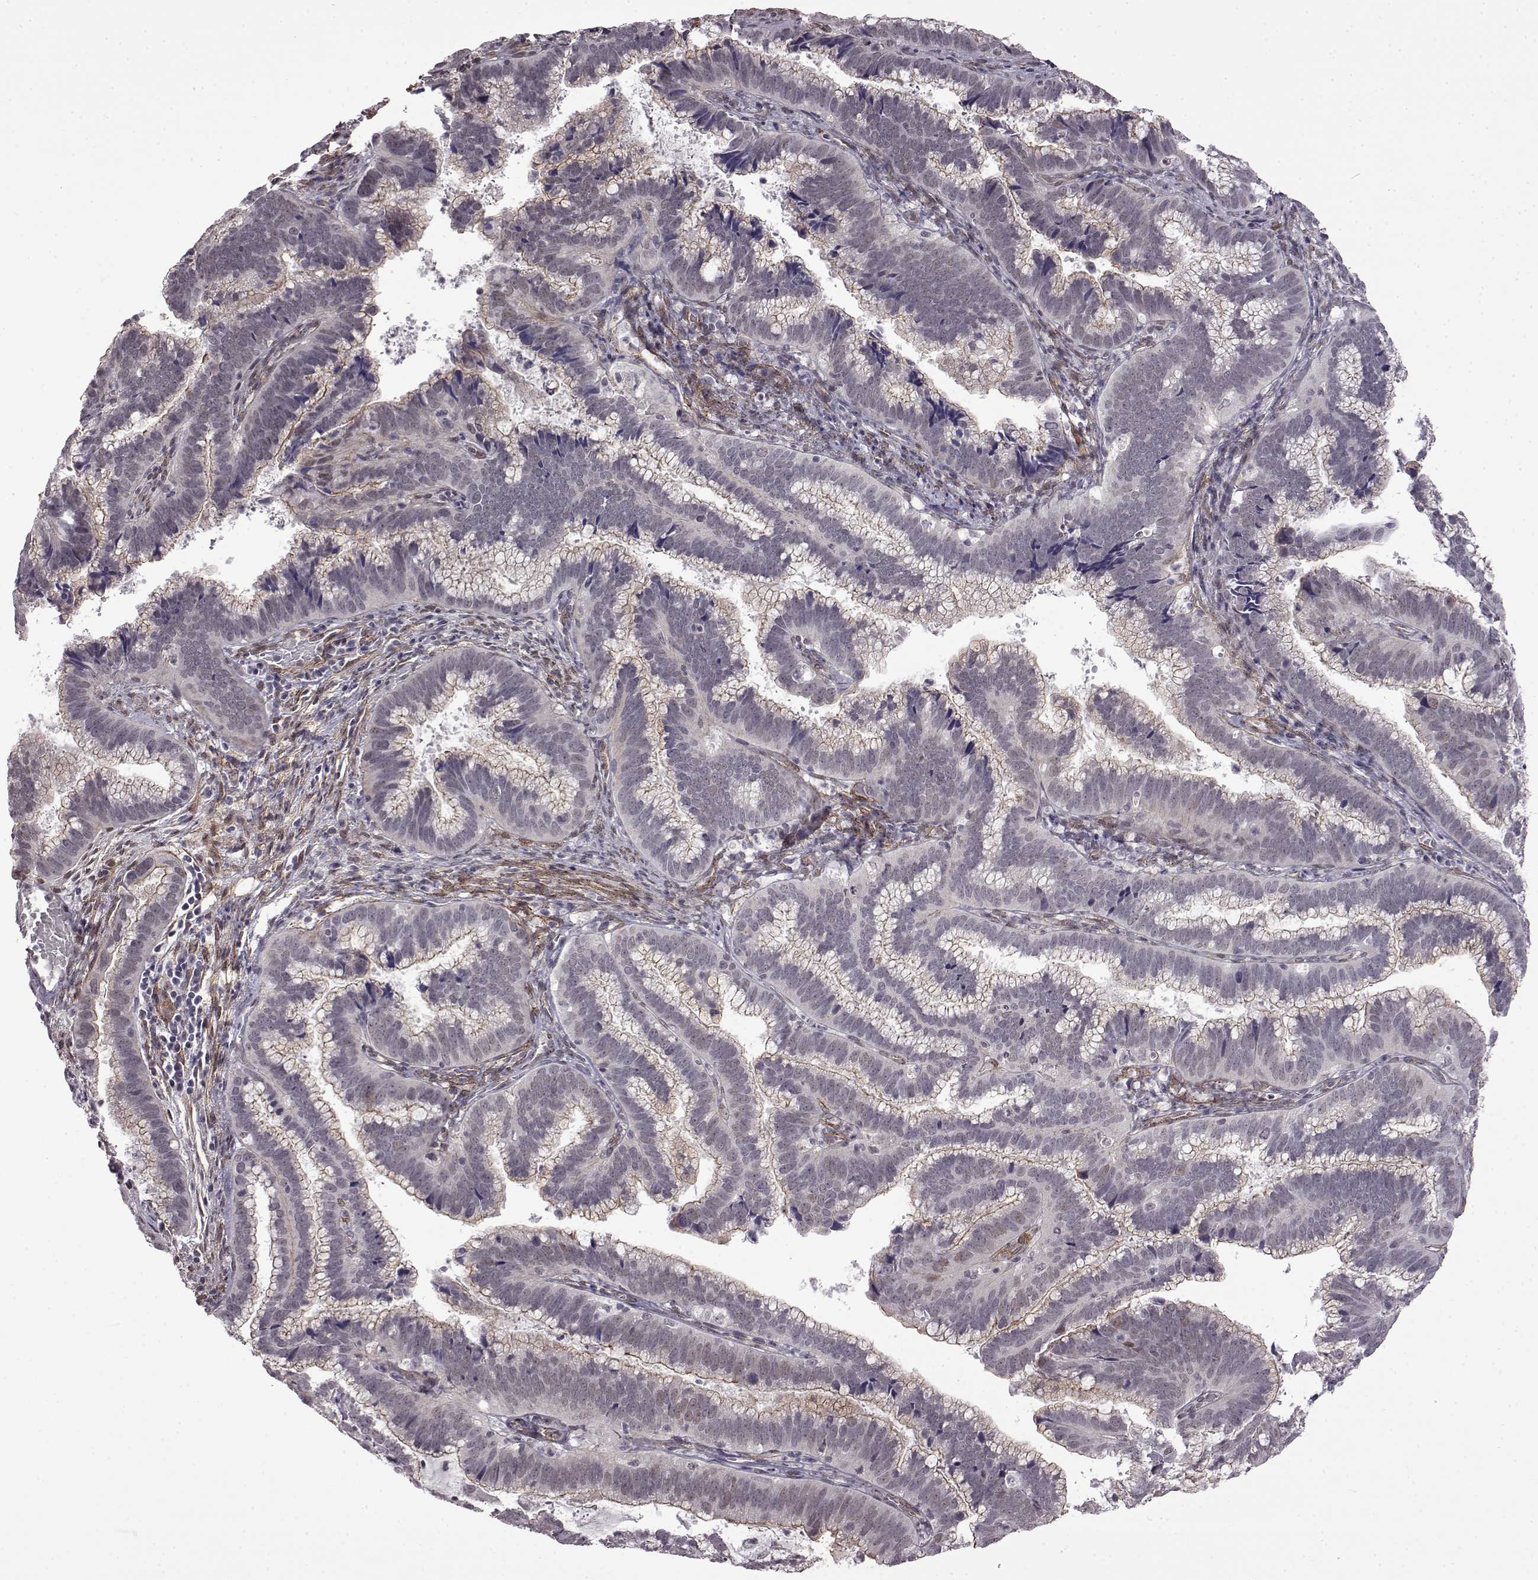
{"staining": {"intensity": "negative", "quantity": "none", "location": "none"}, "tissue": "cervical cancer", "cell_type": "Tumor cells", "image_type": "cancer", "snomed": [{"axis": "morphology", "description": "Adenocarcinoma, NOS"}, {"axis": "topography", "description": "Cervix"}], "caption": "Cervical cancer (adenocarcinoma) stained for a protein using immunohistochemistry (IHC) displays no positivity tumor cells.", "gene": "SYNPO2", "patient": {"sex": "female", "age": 61}}